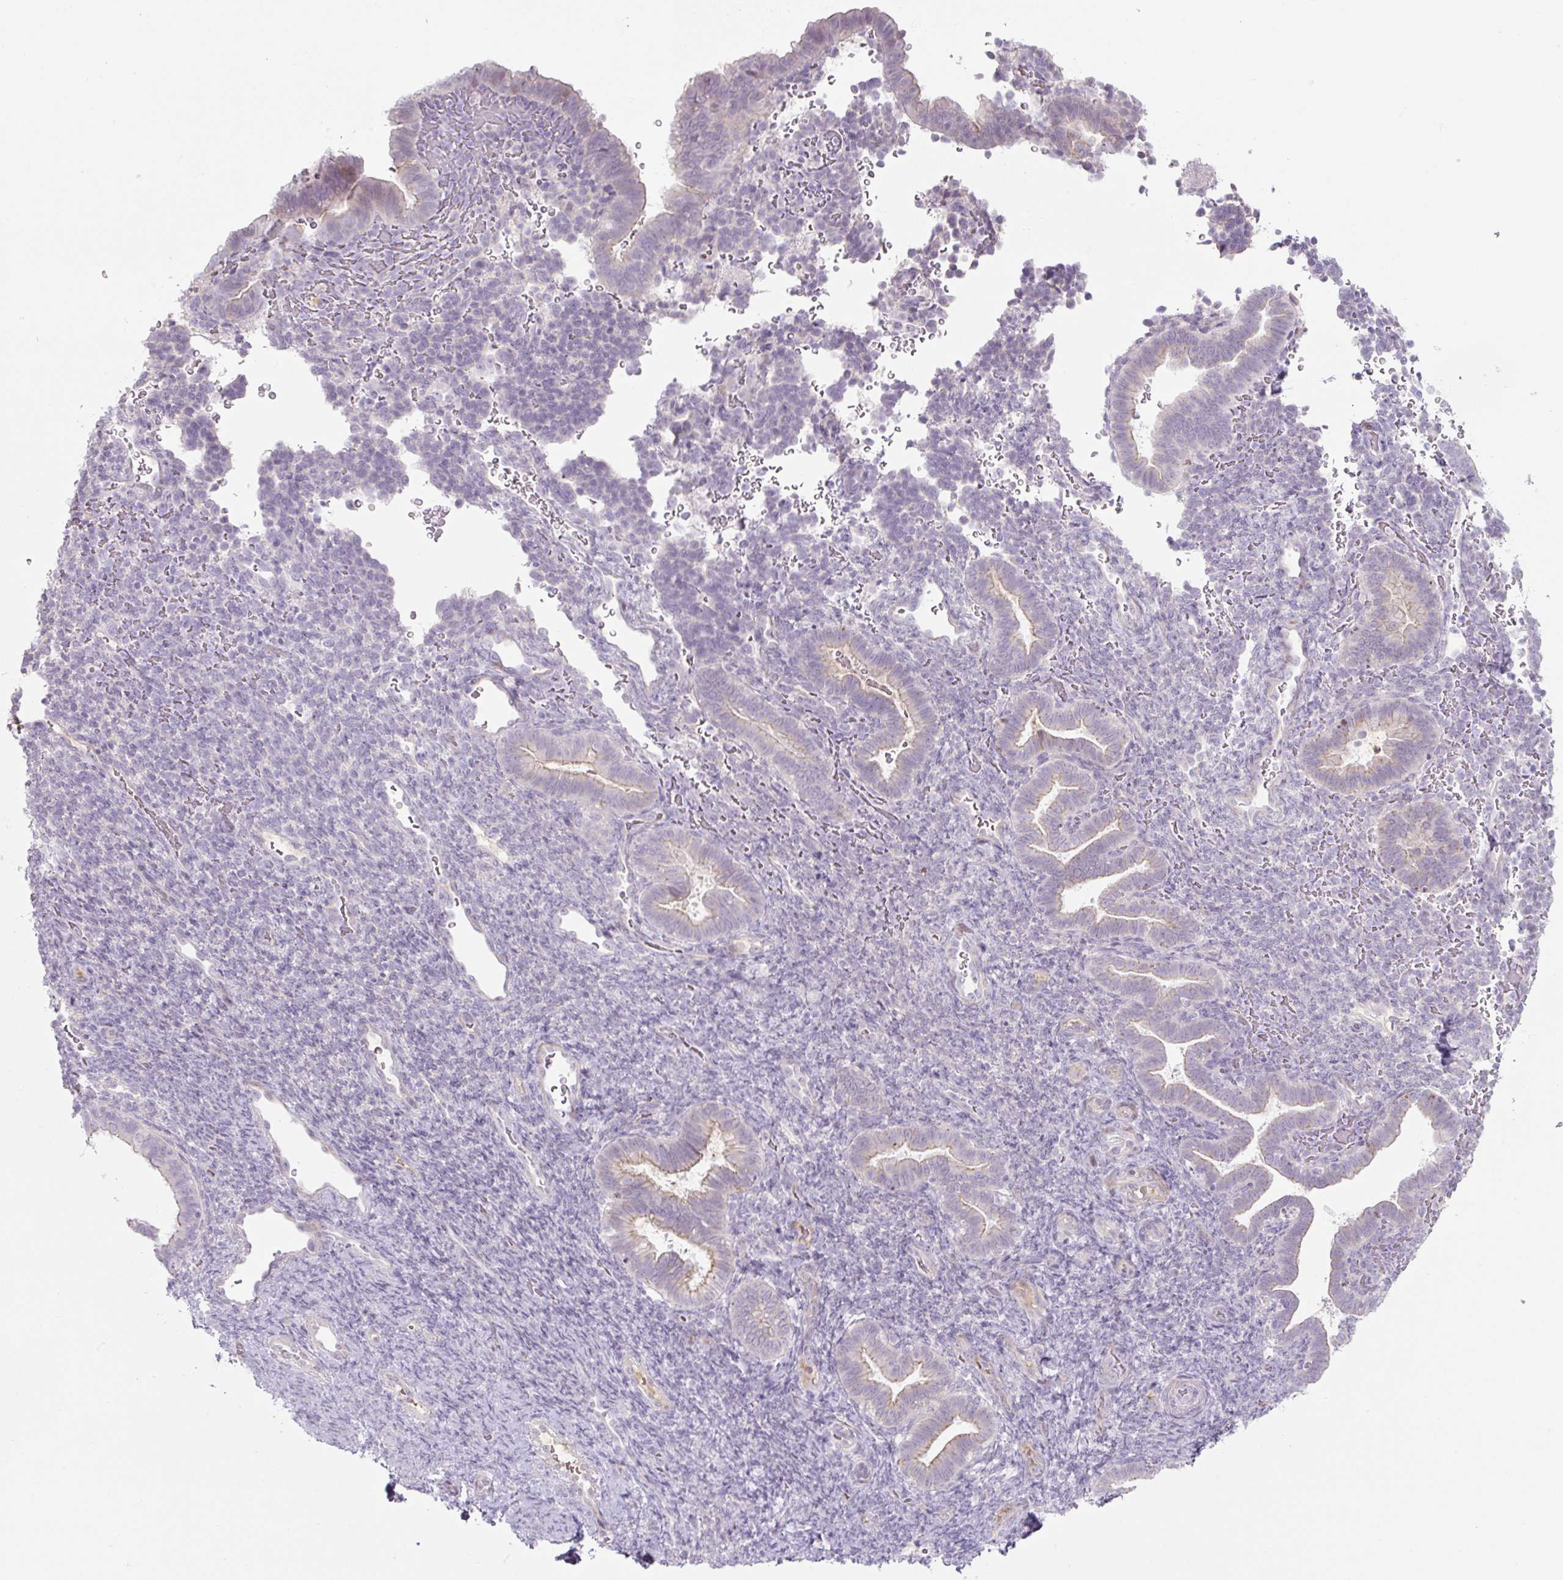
{"staining": {"intensity": "negative", "quantity": "none", "location": "none"}, "tissue": "endometrium", "cell_type": "Cells in endometrial stroma", "image_type": "normal", "snomed": [{"axis": "morphology", "description": "Normal tissue, NOS"}, {"axis": "topography", "description": "Endometrium"}], "caption": "A high-resolution photomicrograph shows IHC staining of benign endometrium, which exhibits no significant staining in cells in endometrial stroma. (DAB (3,3'-diaminobenzidine) immunohistochemistry with hematoxylin counter stain).", "gene": "PRM1", "patient": {"sex": "female", "age": 34}}